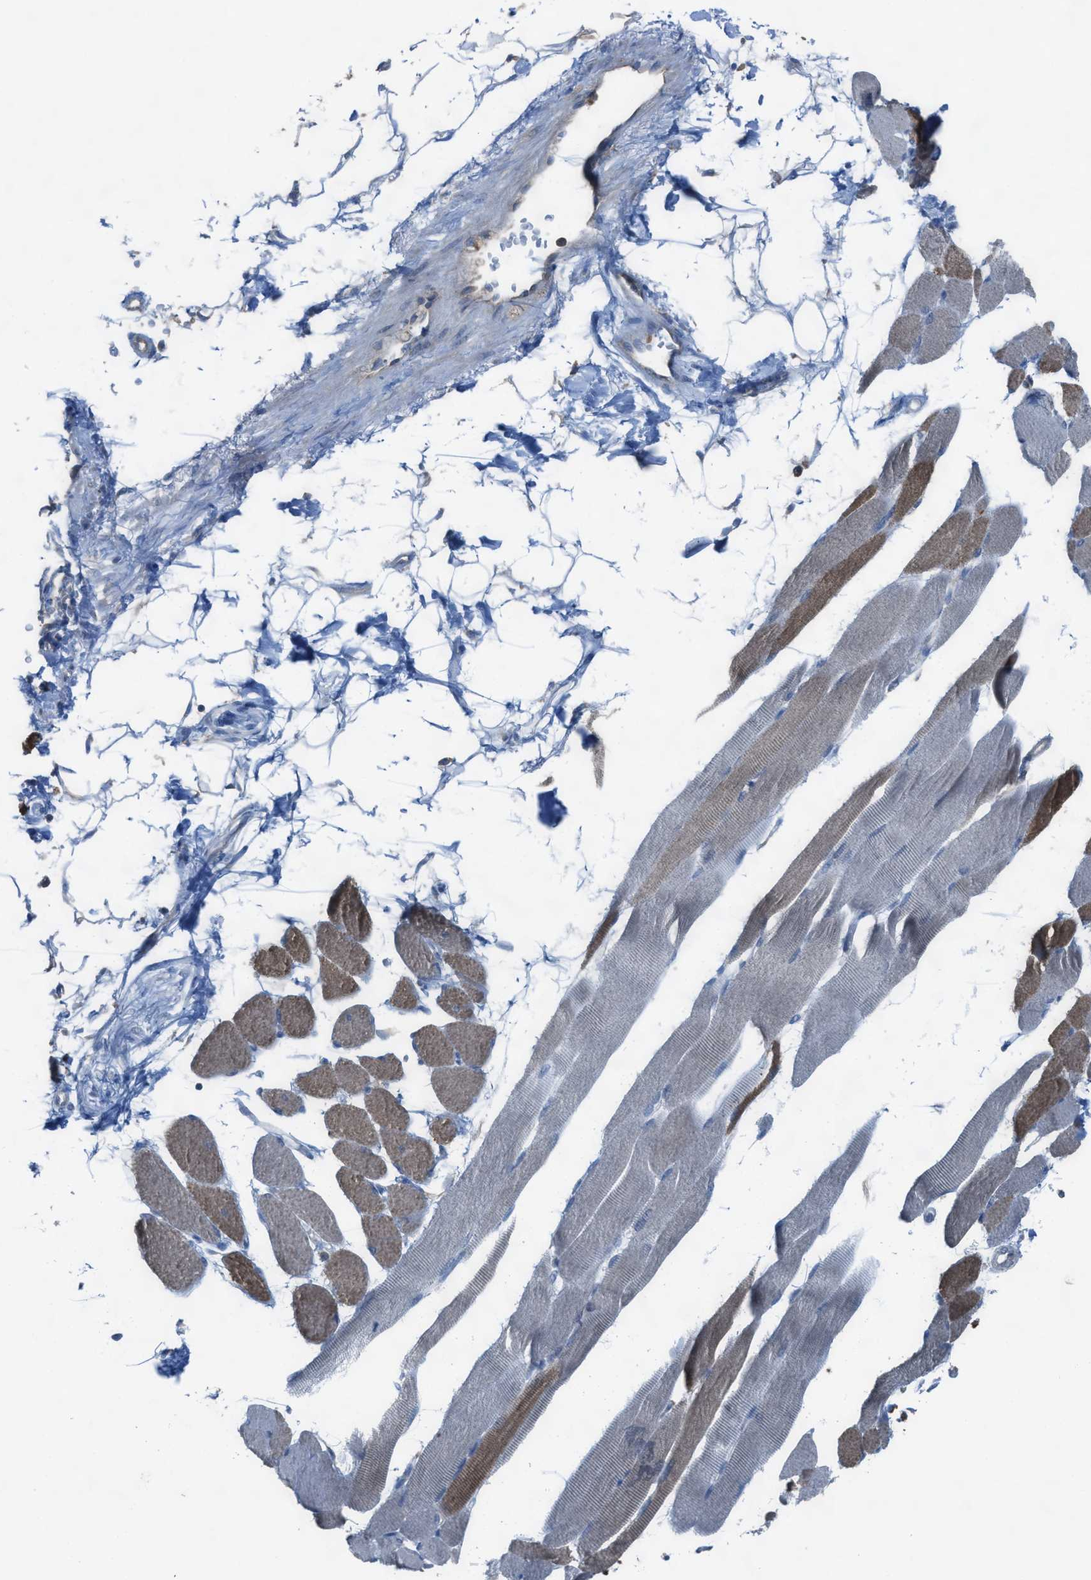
{"staining": {"intensity": "moderate", "quantity": "25%-75%", "location": "cytoplasmic/membranous"}, "tissue": "skeletal muscle", "cell_type": "Myocytes", "image_type": "normal", "snomed": [{"axis": "morphology", "description": "Normal tissue, NOS"}, {"axis": "topography", "description": "Skeletal muscle"}, {"axis": "topography", "description": "Peripheral nerve tissue"}], "caption": "Benign skeletal muscle displays moderate cytoplasmic/membranous positivity in approximately 25%-75% of myocytes, visualized by immunohistochemistry.", "gene": "PLAA", "patient": {"sex": "female", "age": 84}}